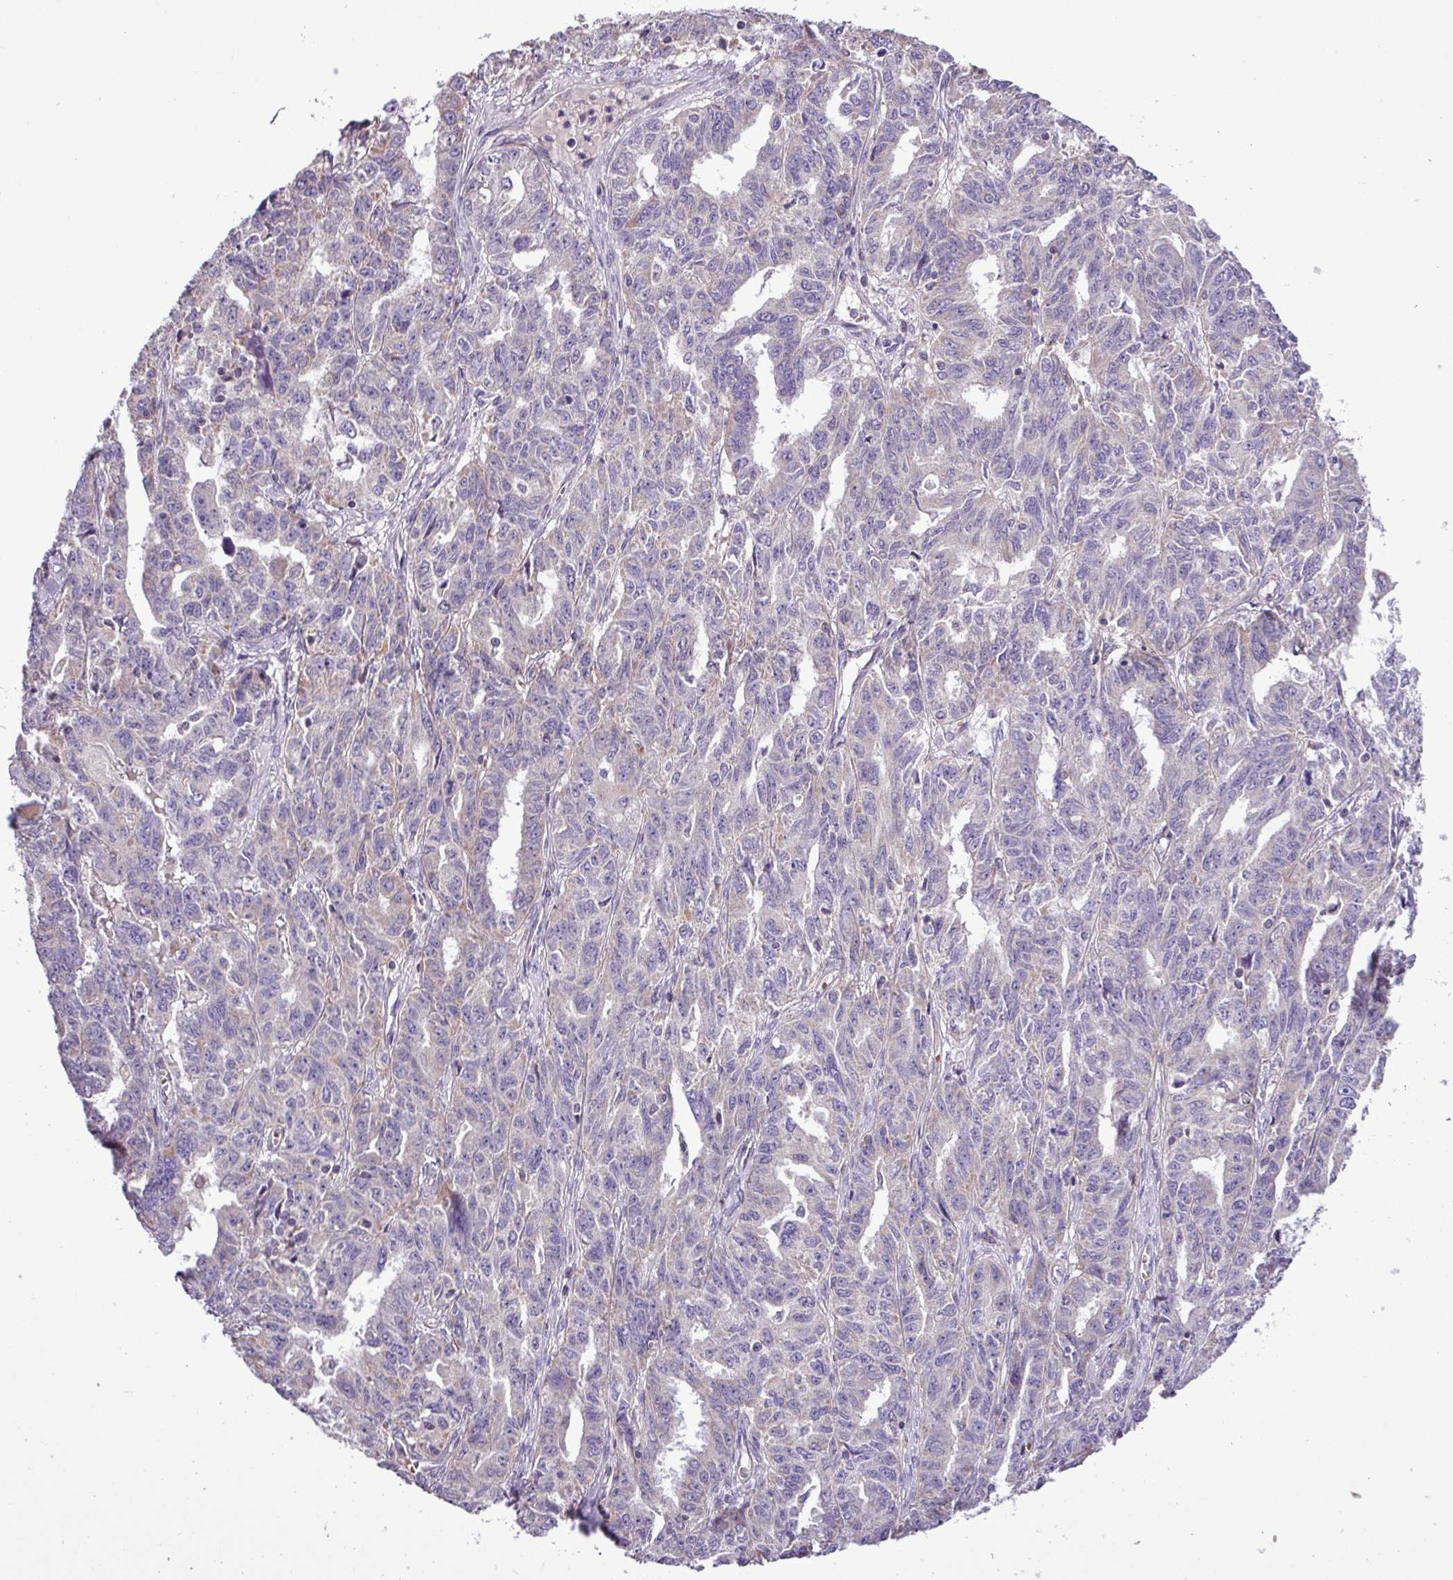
{"staining": {"intensity": "negative", "quantity": "none", "location": "none"}, "tissue": "ovarian cancer", "cell_type": "Tumor cells", "image_type": "cancer", "snomed": [{"axis": "morphology", "description": "Adenocarcinoma, NOS"}, {"axis": "morphology", "description": "Carcinoma, endometroid"}, {"axis": "topography", "description": "Ovary"}], "caption": "Ovarian cancer was stained to show a protein in brown. There is no significant positivity in tumor cells.", "gene": "FAM183A", "patient": {"sex": "female", "age": 72}}